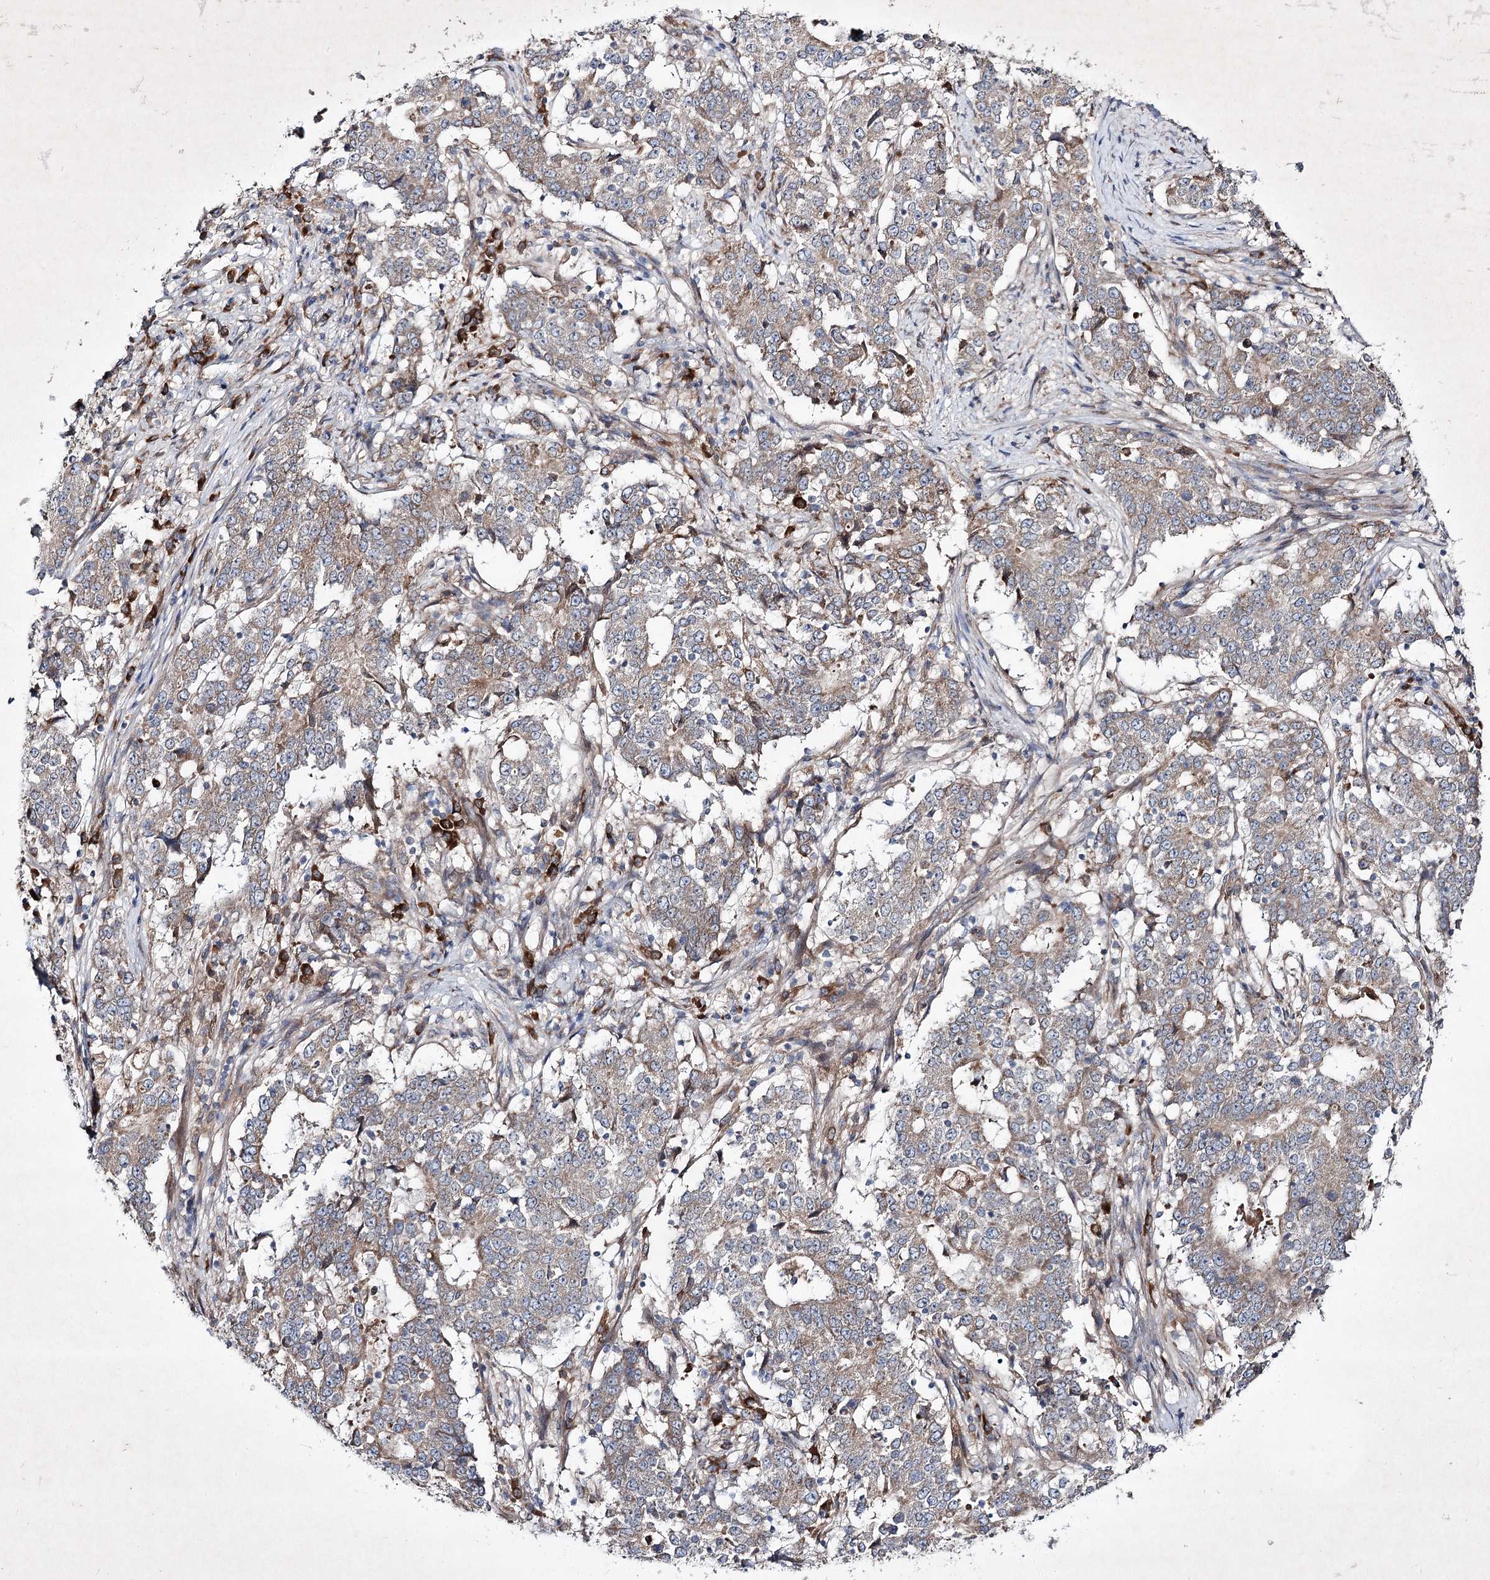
{"staining": {"intensity": "weak", "quantity": "25%-75%", "location": "cytoplasmic/membranous"}, "tissue": "stomach cancer", "cell_type": "Tumor cells", "image_type": "cancer", "snomed": [{"axis": "morphology", "description": "Adenocarcinoma, NOS"}, {"axis": "topography", "description": "Stomach"}], "caption": "A photomicrograph of human adenocarcinoma (stomach) stained for a protein shows weak cytoplasmic/membranous brown staining in tumor cells. (Brightfield microscopy of DAB IHC at high magnification).", "gene": "ALG9", "patient": {"sex": "male", "age": 59}}